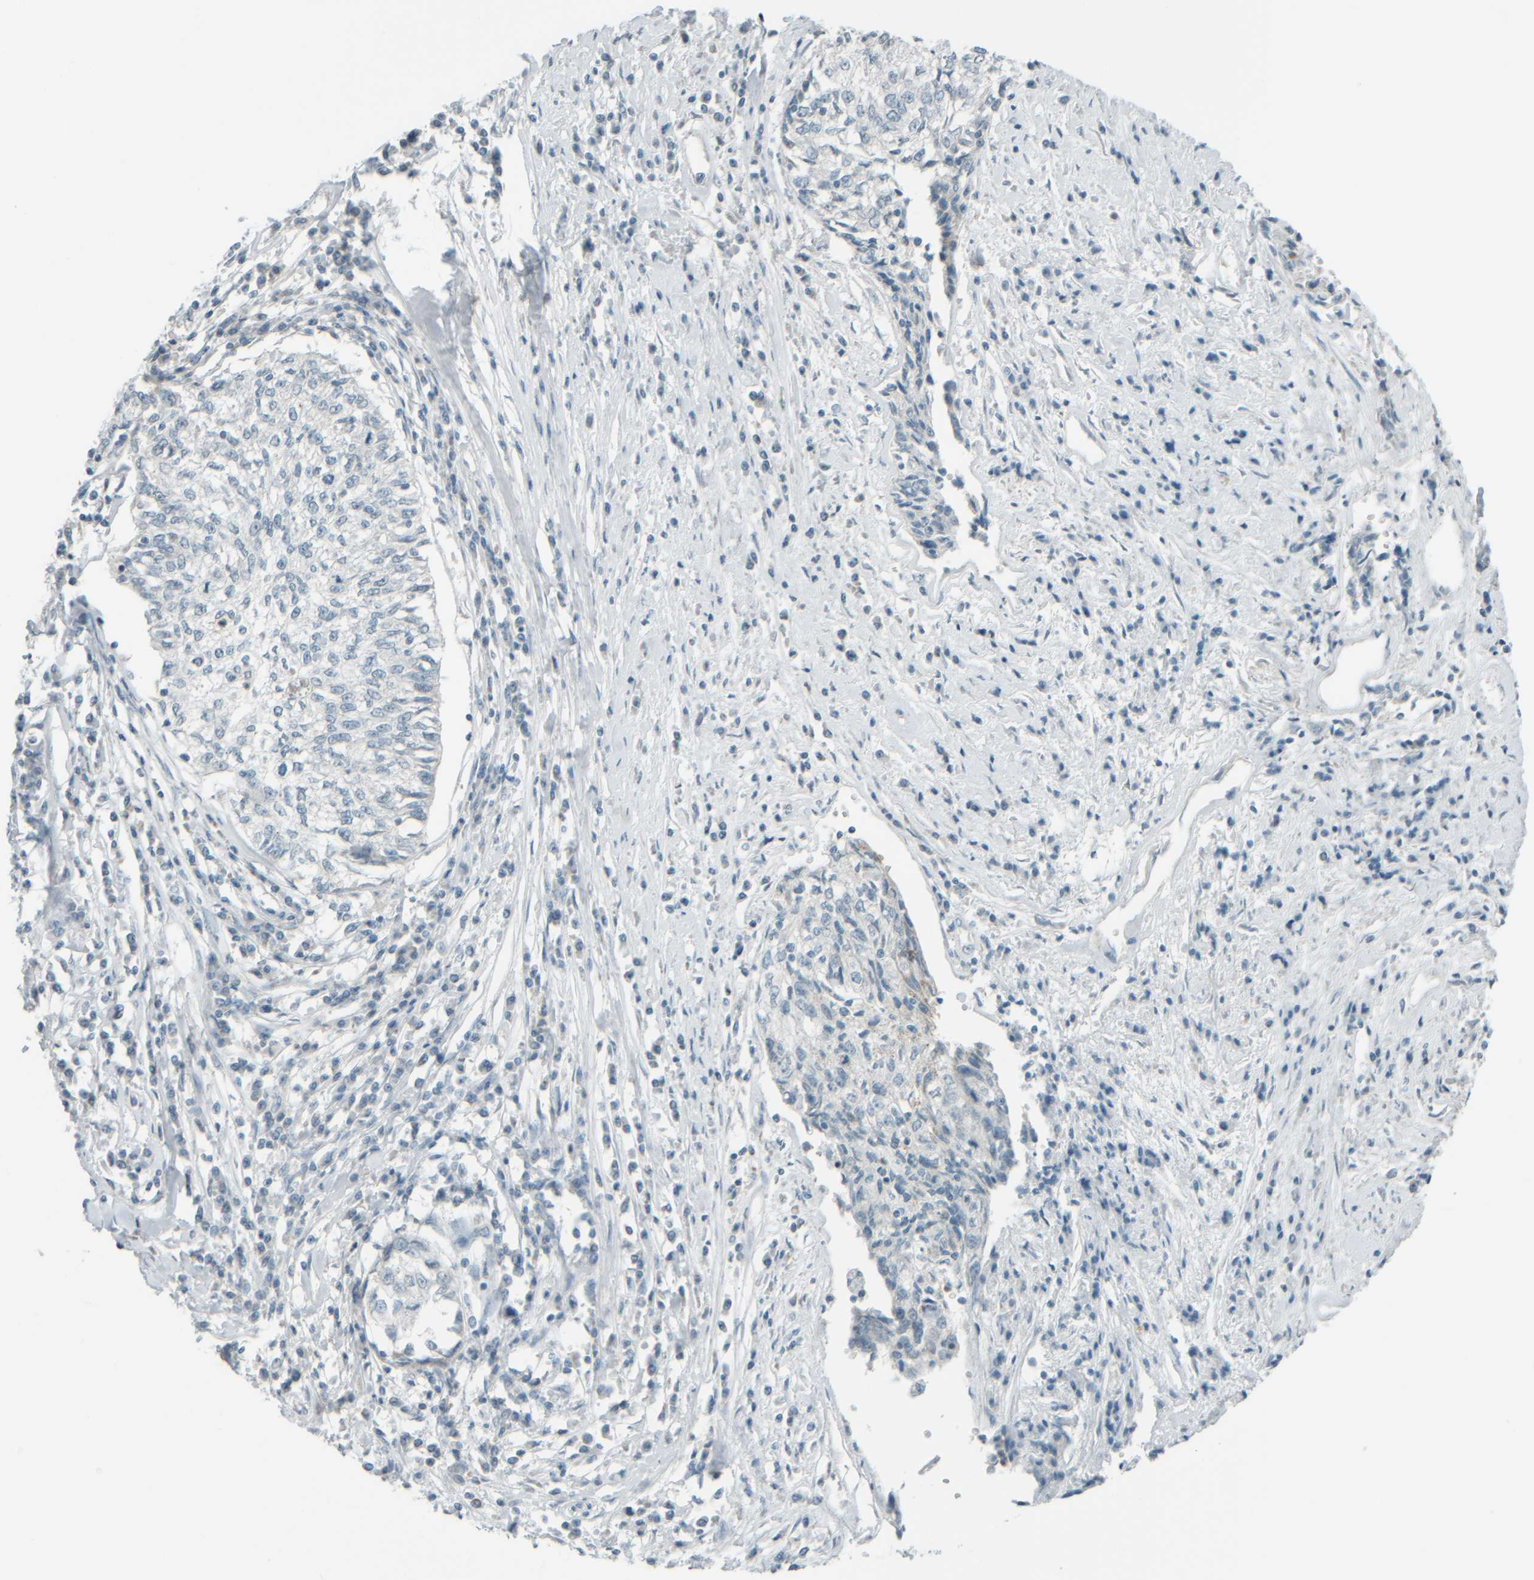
{"staining": {"intensity": "negative", "quantity": "none", "location": "none"}, "tissue": "cervical cancer", "cell_type": "Tumor cells", "image_type": "cancer", "snomed": [{"axis": "morphology", "description": "Squamous cell carcinoma, NOS"}, {"axis": "topography", "description": "Cervix"}], "caption": "IHC photomicrograph of neoplastic tissue: squamous cell carcinoma (cervical) stained with DAB (3,3'-diaminobenzidine) exhibits no significant protein expression in tumor cells.", "gene": "PTGES3L-AARSD1", "patient": {"sex": "female", "age": 57}}